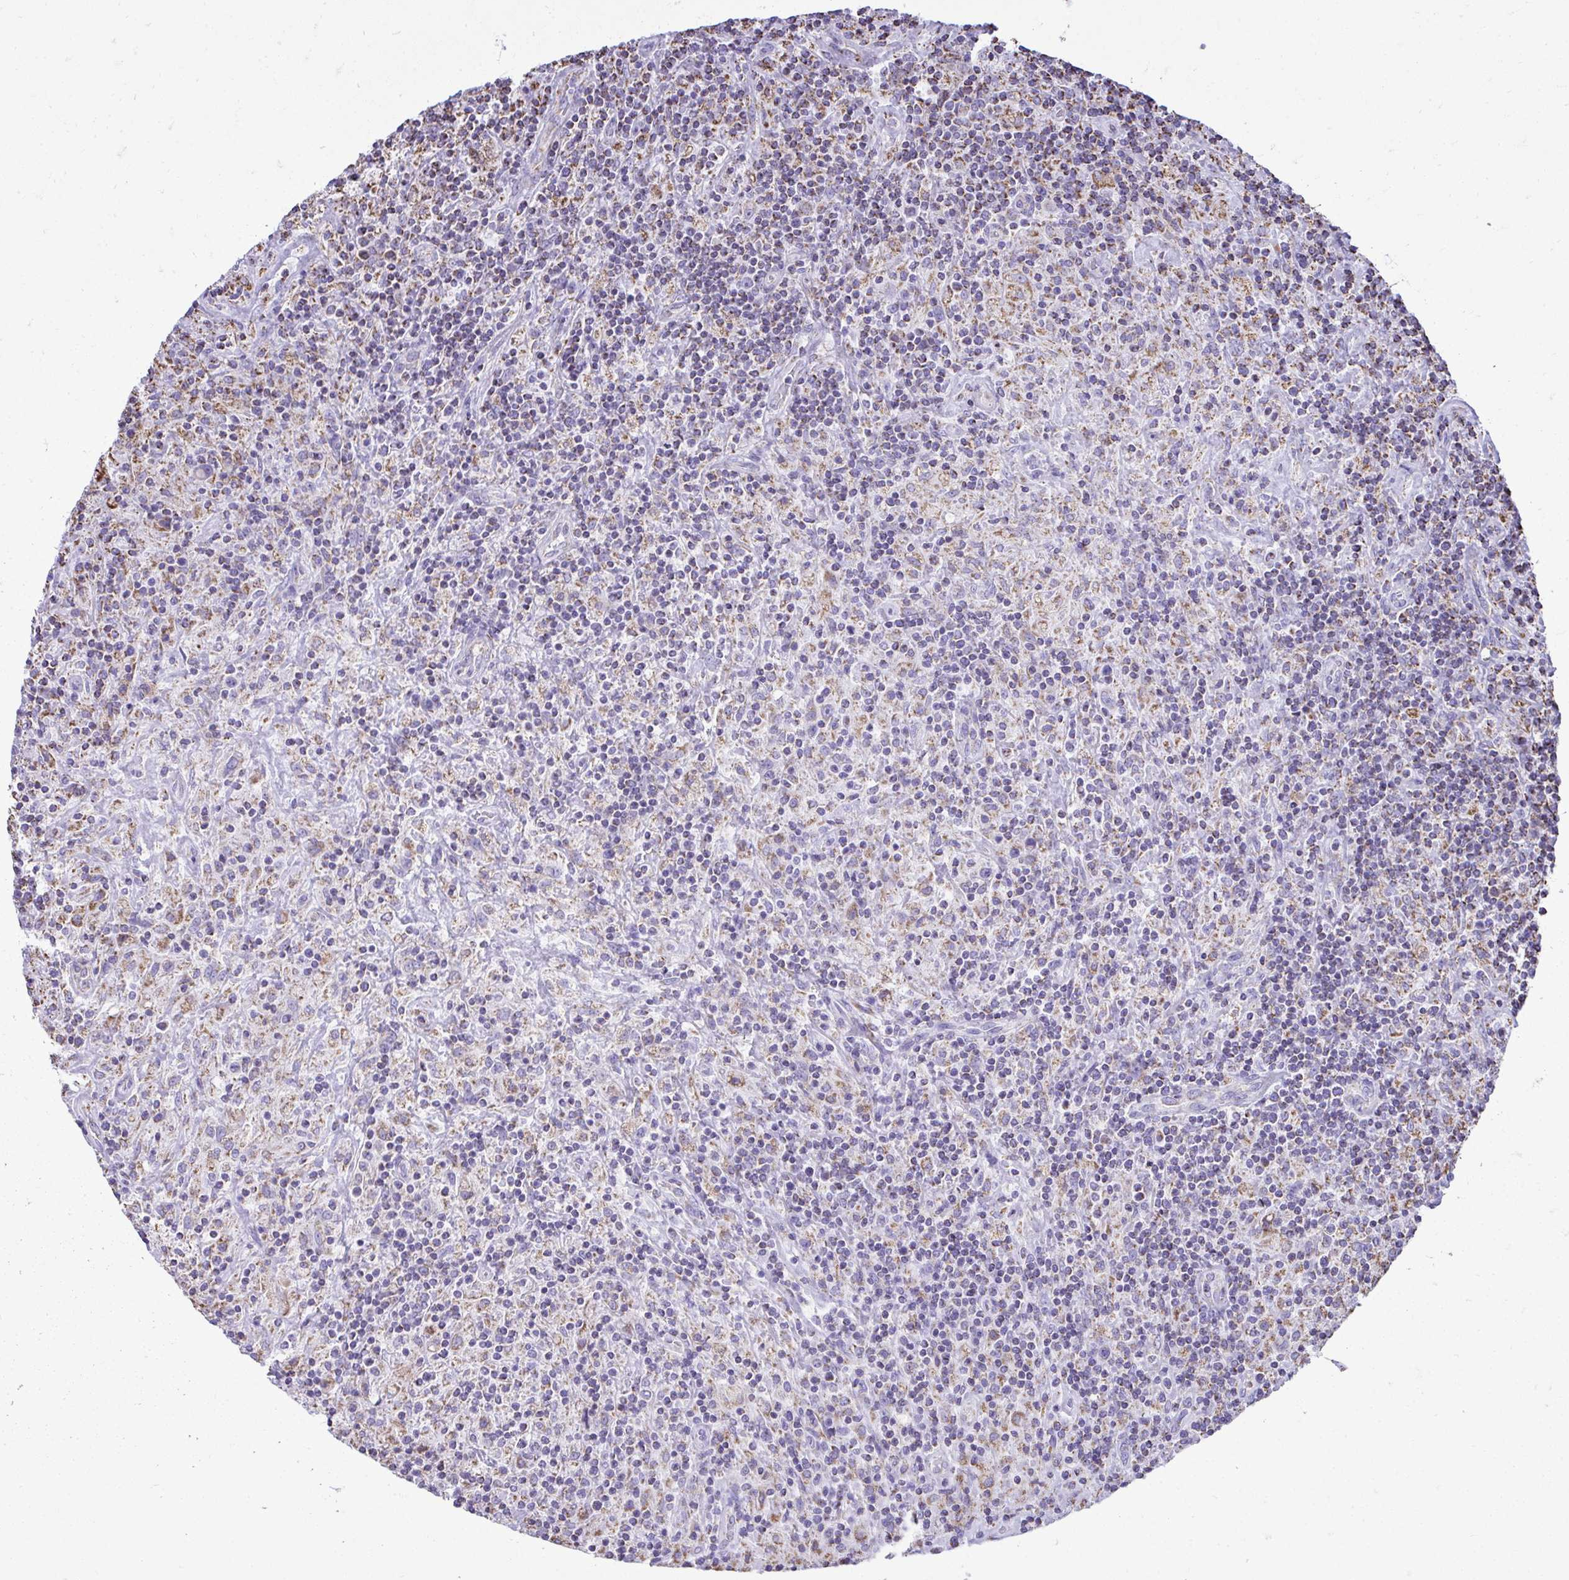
{"staining": {"intensity": "negative", "quantity": "none", "location": "none"}, "tissue": "lymphoma", "cell_type": "Tumor cells", "image_type": "cancer", "snomed": [{"axis": "morphology", "description": "Hodgkin's disease, NOS"}, {"axis": "topography", "description": "Lymph node"}], "caption": "DAB immunohistochemical staining of lymphoma displays no significant expression in tumor cells.", "gene": "MPZL2", "patient": {"sex": "male", "age": 70}}